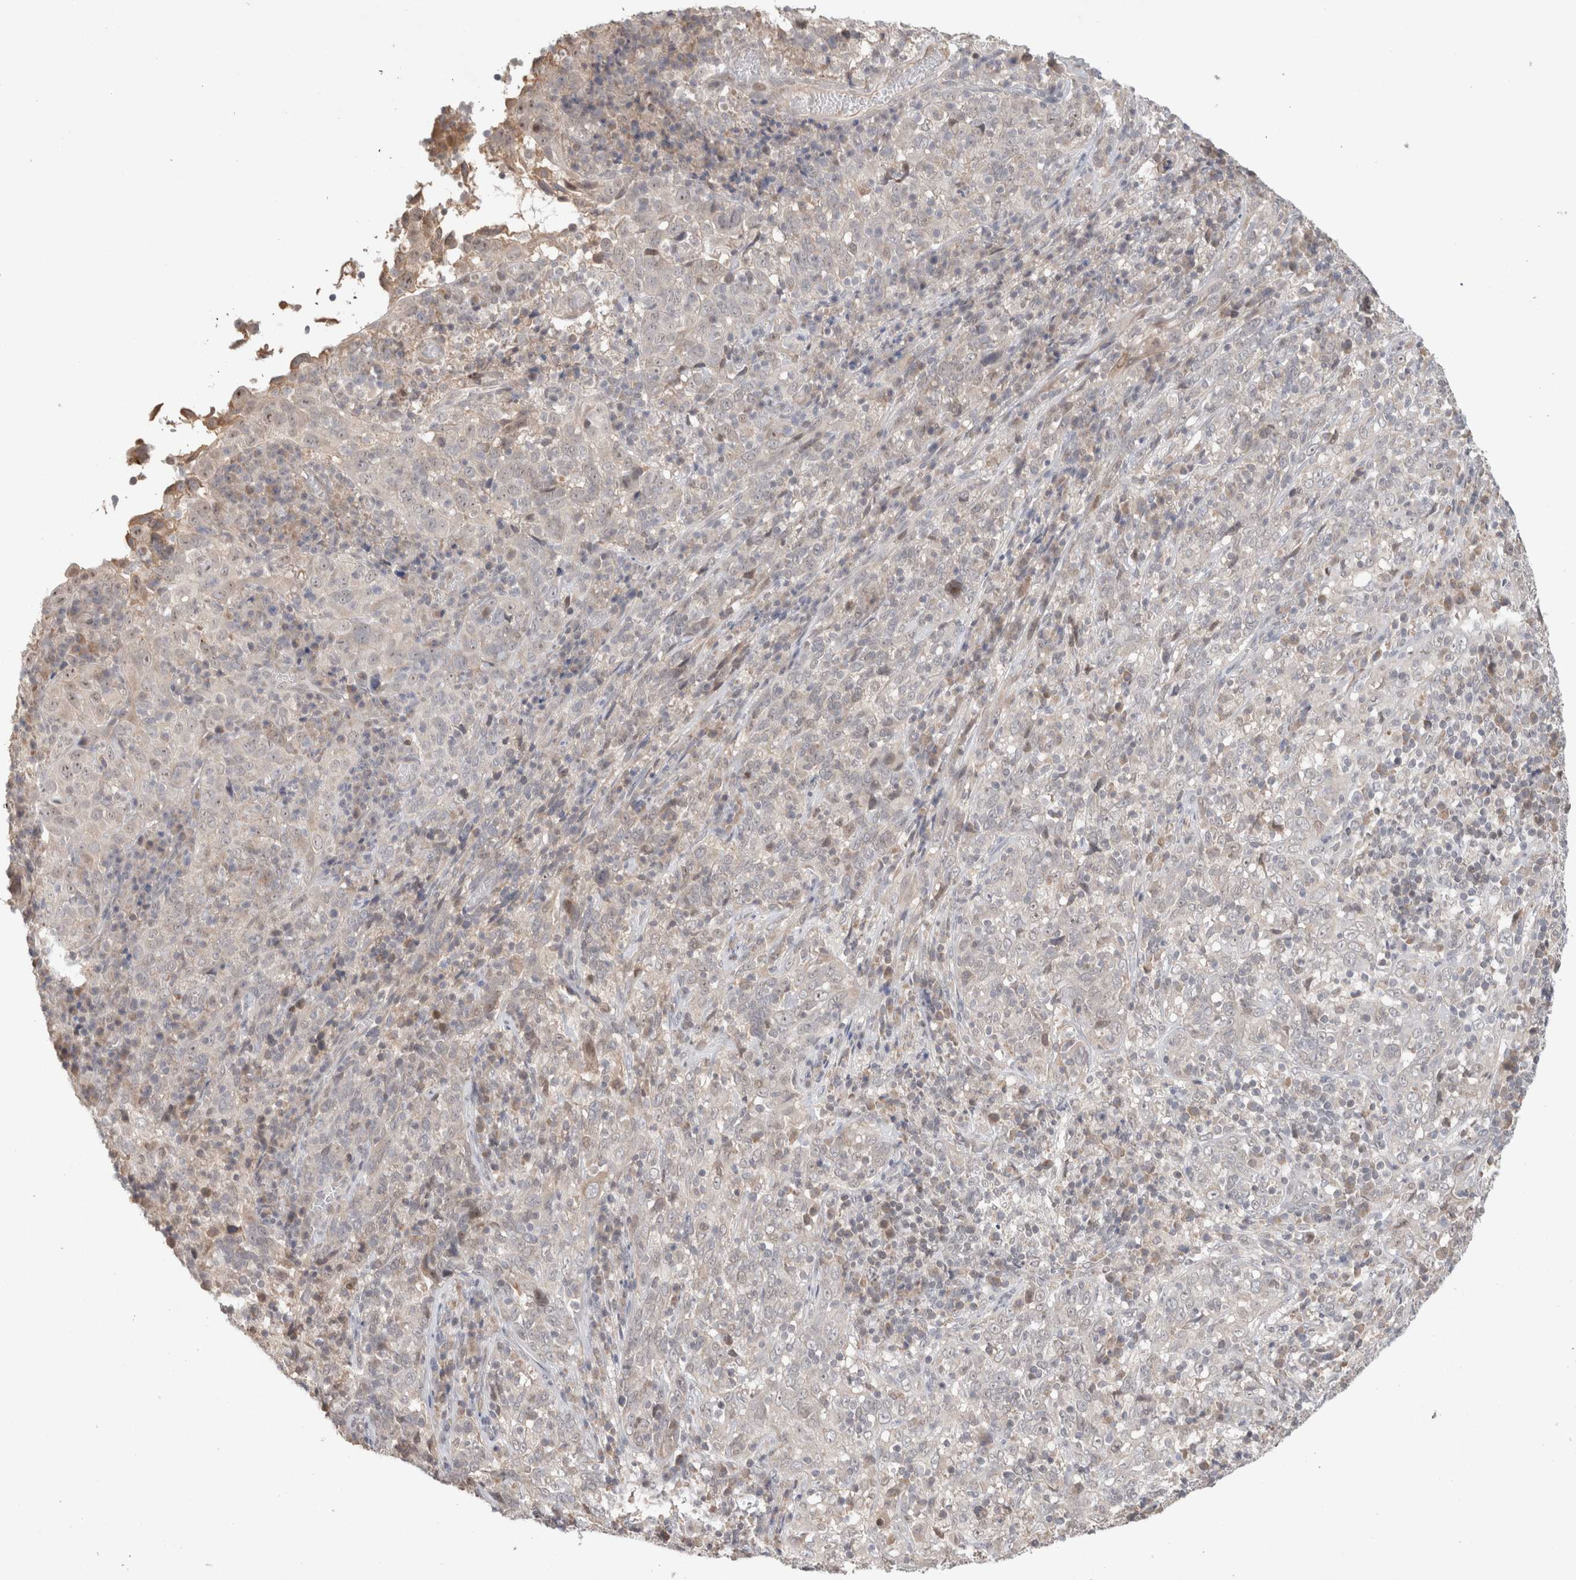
{"staining": {"intensity": "negative", "quantity": "none", "location": "none"}, "tissue": "cervical cancer", "cell_type": "Tumor cells", "image_type": "cancer", "snomed": [{"axis": "morphology", "description": "Squamous cell carcinoma, NOS"}, {"axis": "topography", "description": "Cervix"}], "caption": "Immunohistochemistry histopathology image of neoplastic tissue: cervical cancer stained with DAB exhibits no significant protein staining in tumor cells.", "gene": "SYDE2", "patient": {"sex": "female", "age": 46}}